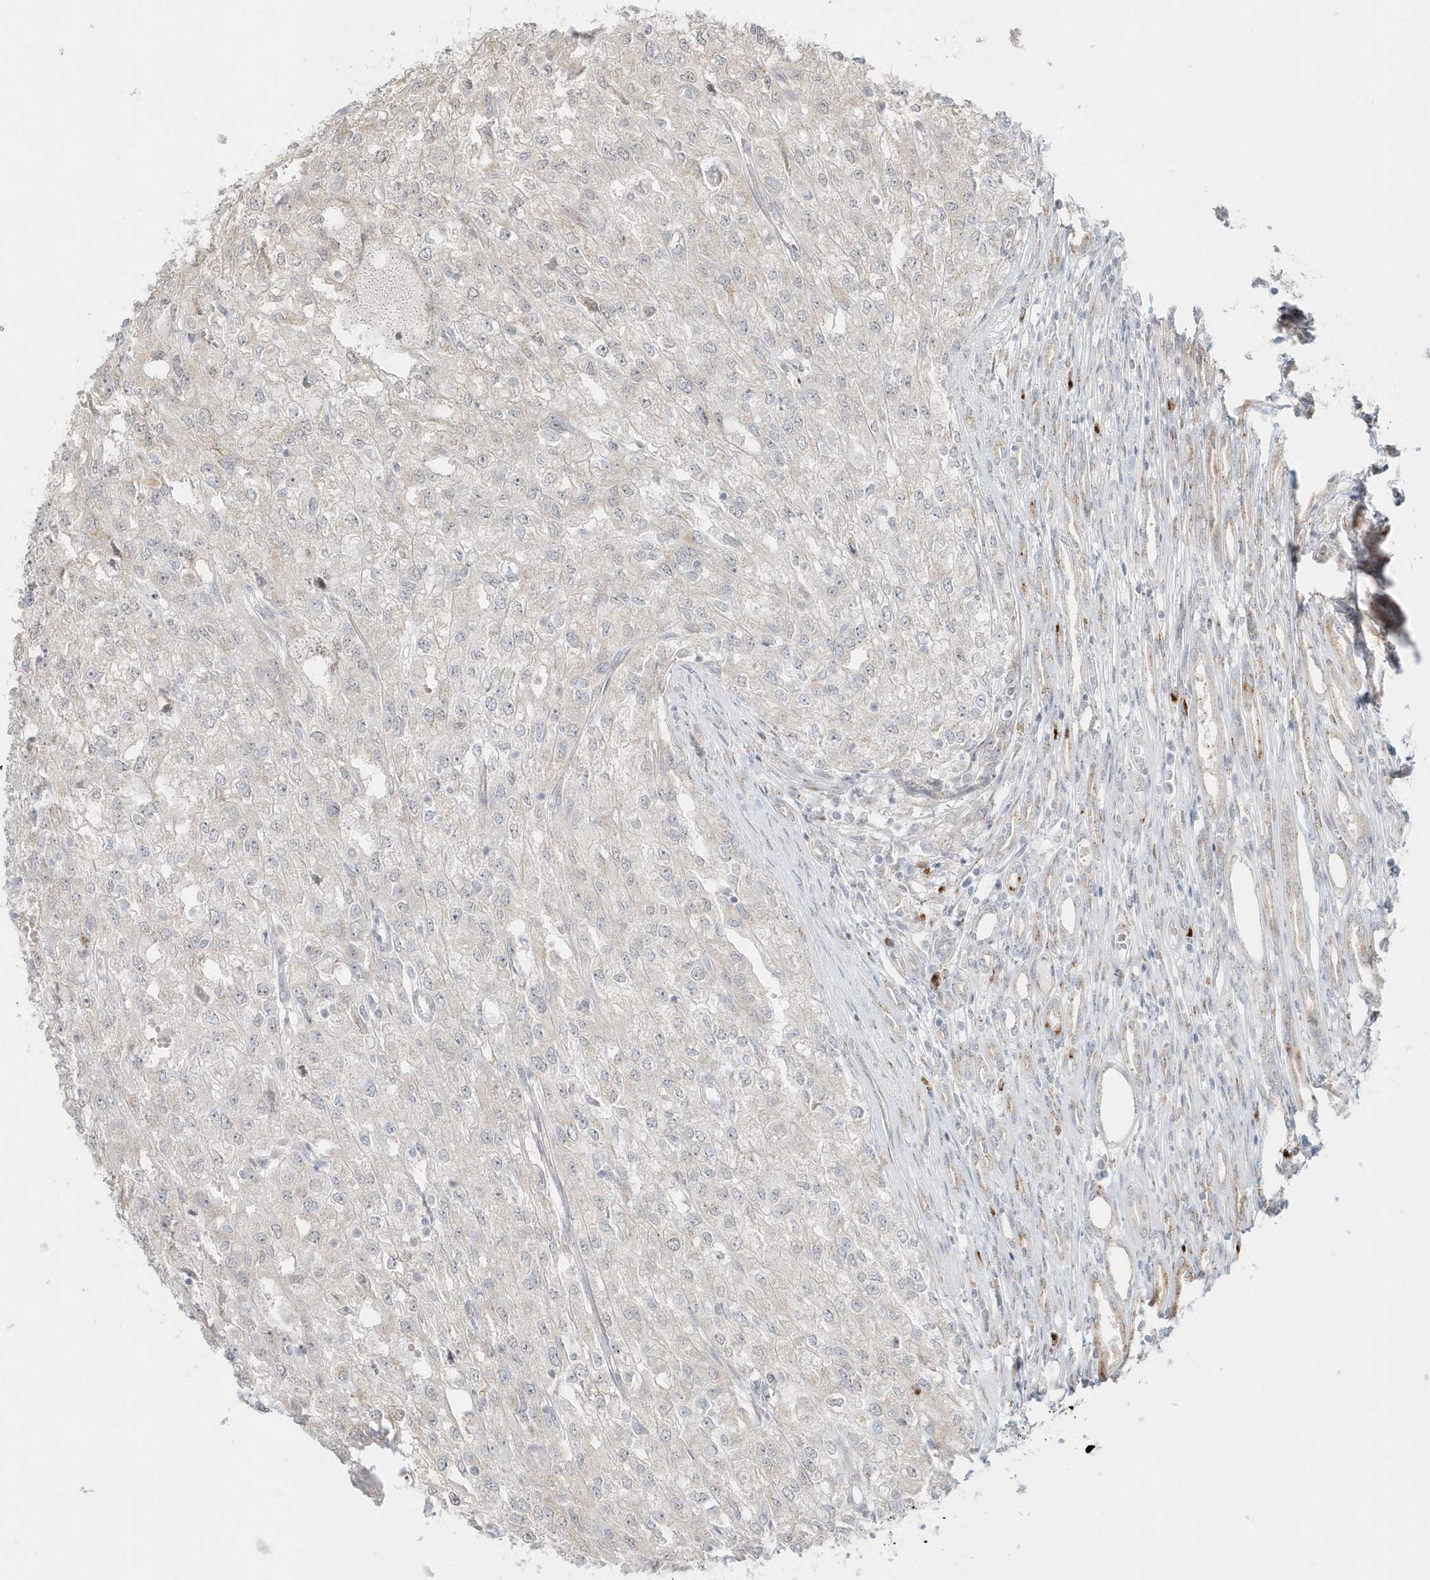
{"staining": {"intensity": "negative", "quantity": "none", "location": "none"}, "tissue": "renal cancer", "cell_type": "Tumor cells", "image_type": "cancer", "snomed": [{"axis": "morphology", "description": "Adenocarcinoma, NOS"}, {"axis": "topography", "description": "Kidney"}], "caption": "The image reveals no significant expression in tumor cells of adenocarcinoma (renal).", "gene": "DHFR", "patient": {"sex": "female", "age": 54}}